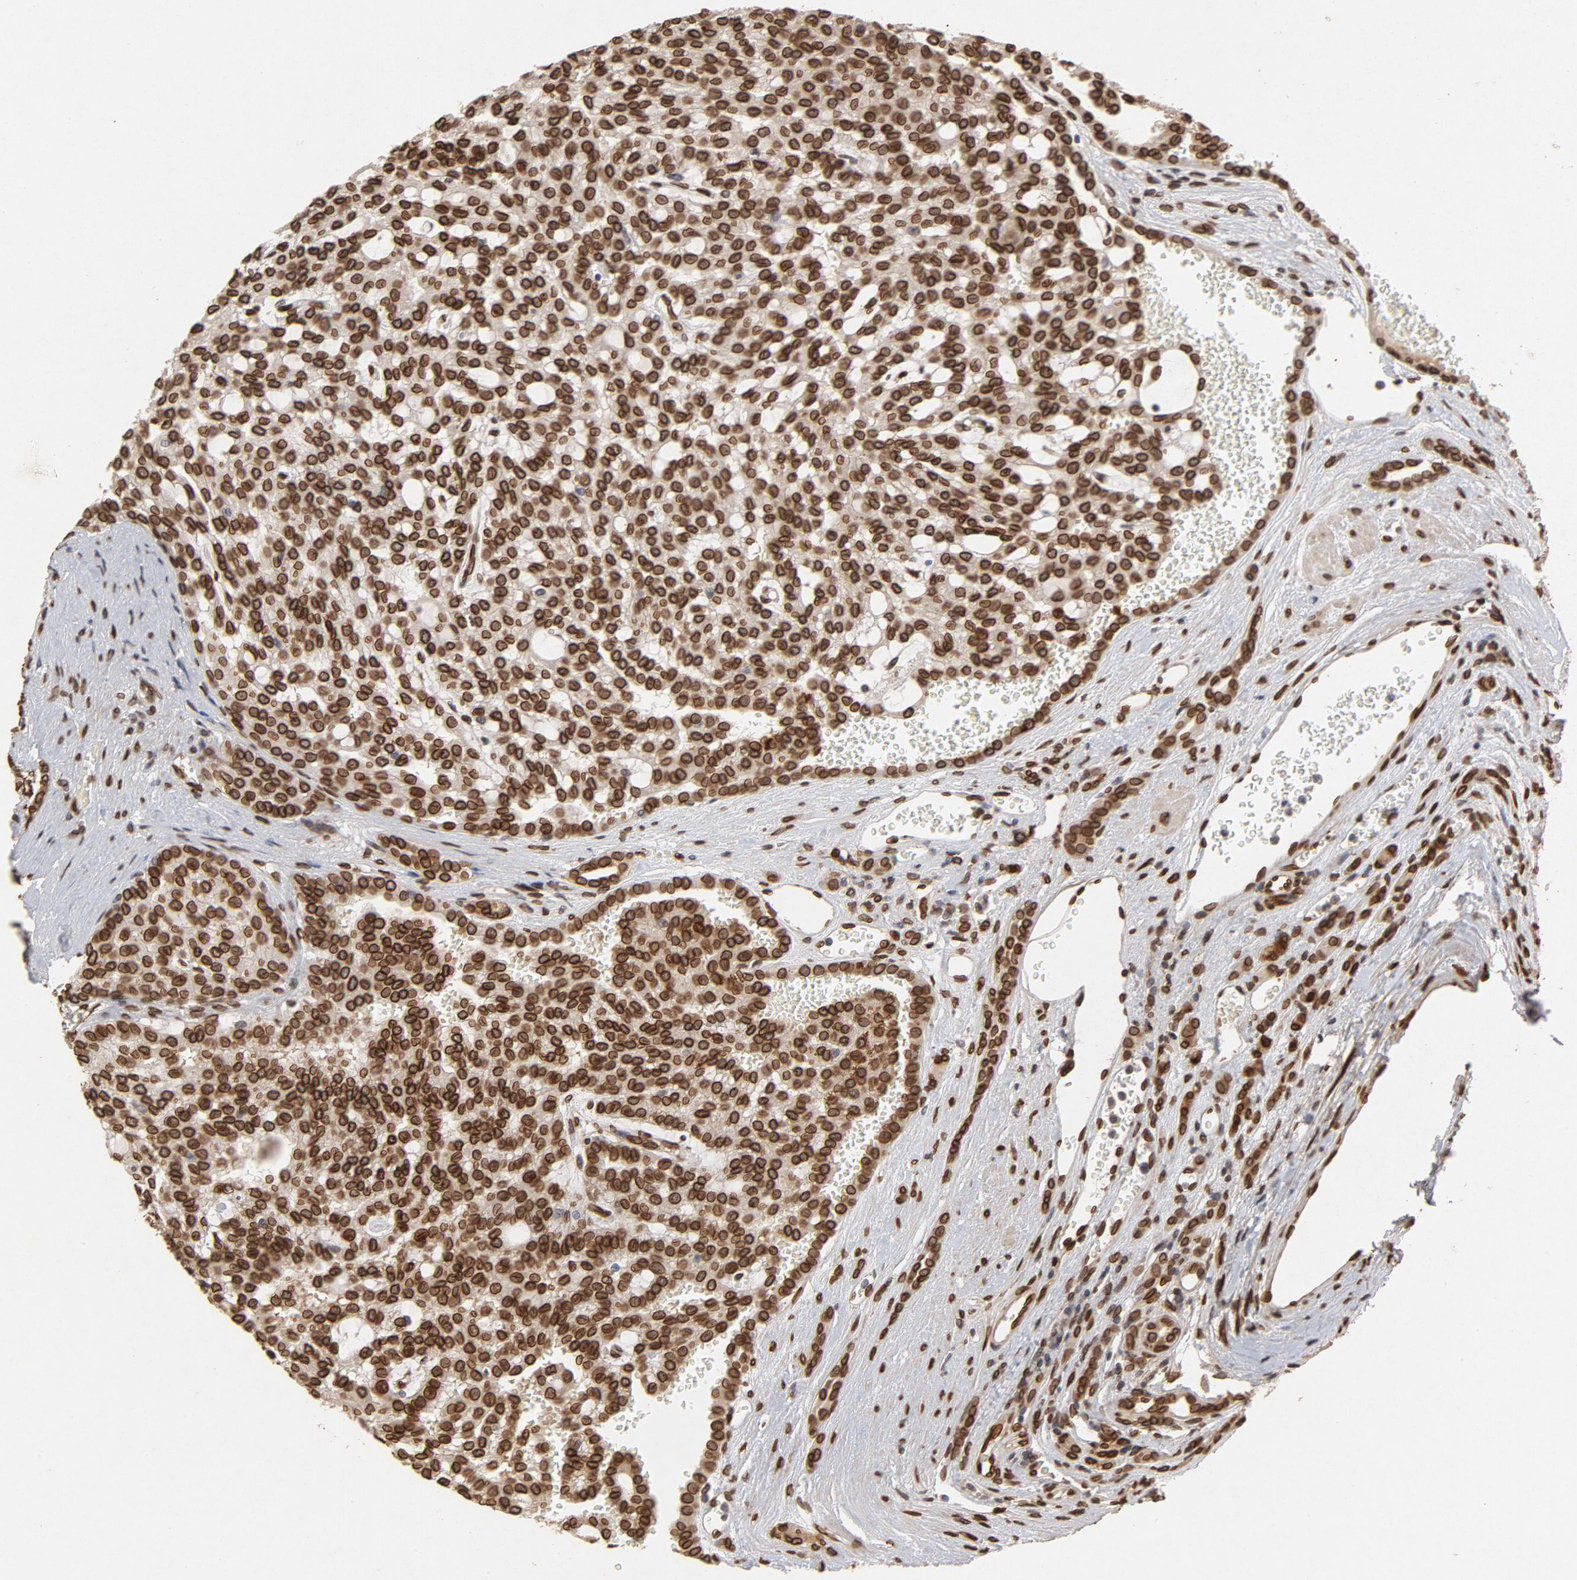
{"staining": {"intensity": "strong", "quantity": ">75%", "location": "cytoplasmic/membranous,nuclear"}, "tissue": "renal cancer", "cell_type": "Tumor cells", "image_type": "cancer", "snomed": [{"axis": "morphology", "description": "Adenocarcinoma, NOS"}, {"axis": "topography", "description": "Kidney"}], "caption": "Tumor cells exhibit high levels of strong cytoplasmic/membranous and nuclear positivity in approximately >75% of cells in human renal adenocarcinoma.", "gene": "LMNA", "patient": {"sex": "male", "age": 63}}